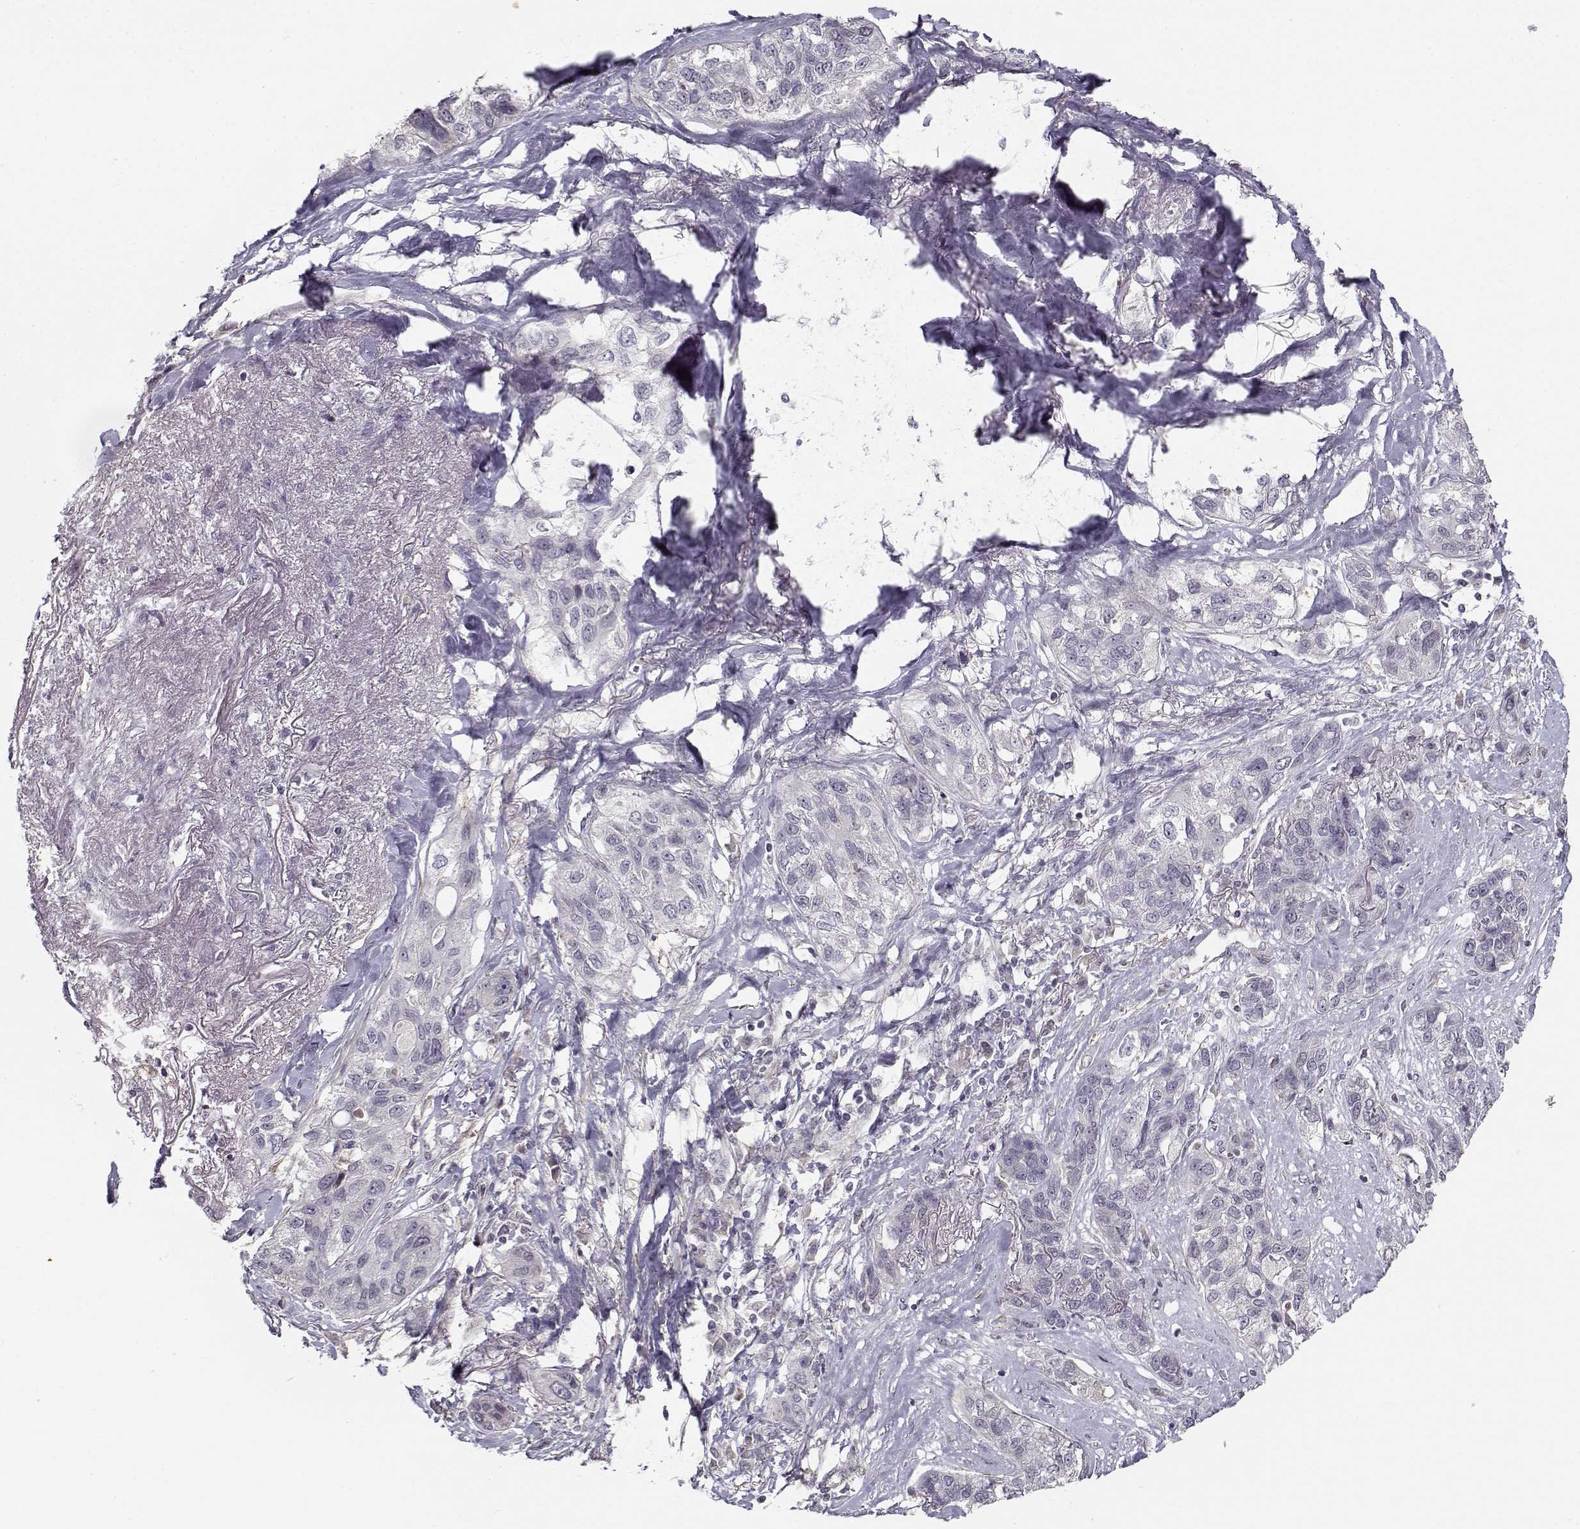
{"staining": {"intensity": "negative", "quantity": "none", "location": "none"}, "tissue": "lung cancer", "cell_type": "Tumor cells", "image_type": "cancer", "snomed": [{"axis": "morphology", "description": "Squamous cell carcinoma, NOS"}, {"axis": "topography", "description": "Lung"}], "caption": "This is a photomicrograph of IHC staining of lung cancer (squamous cell carcinoma), which shows no positivity in tumor cells.", "gene": "RGS9BP", "patient": {"sex": "female", "age": 70}}